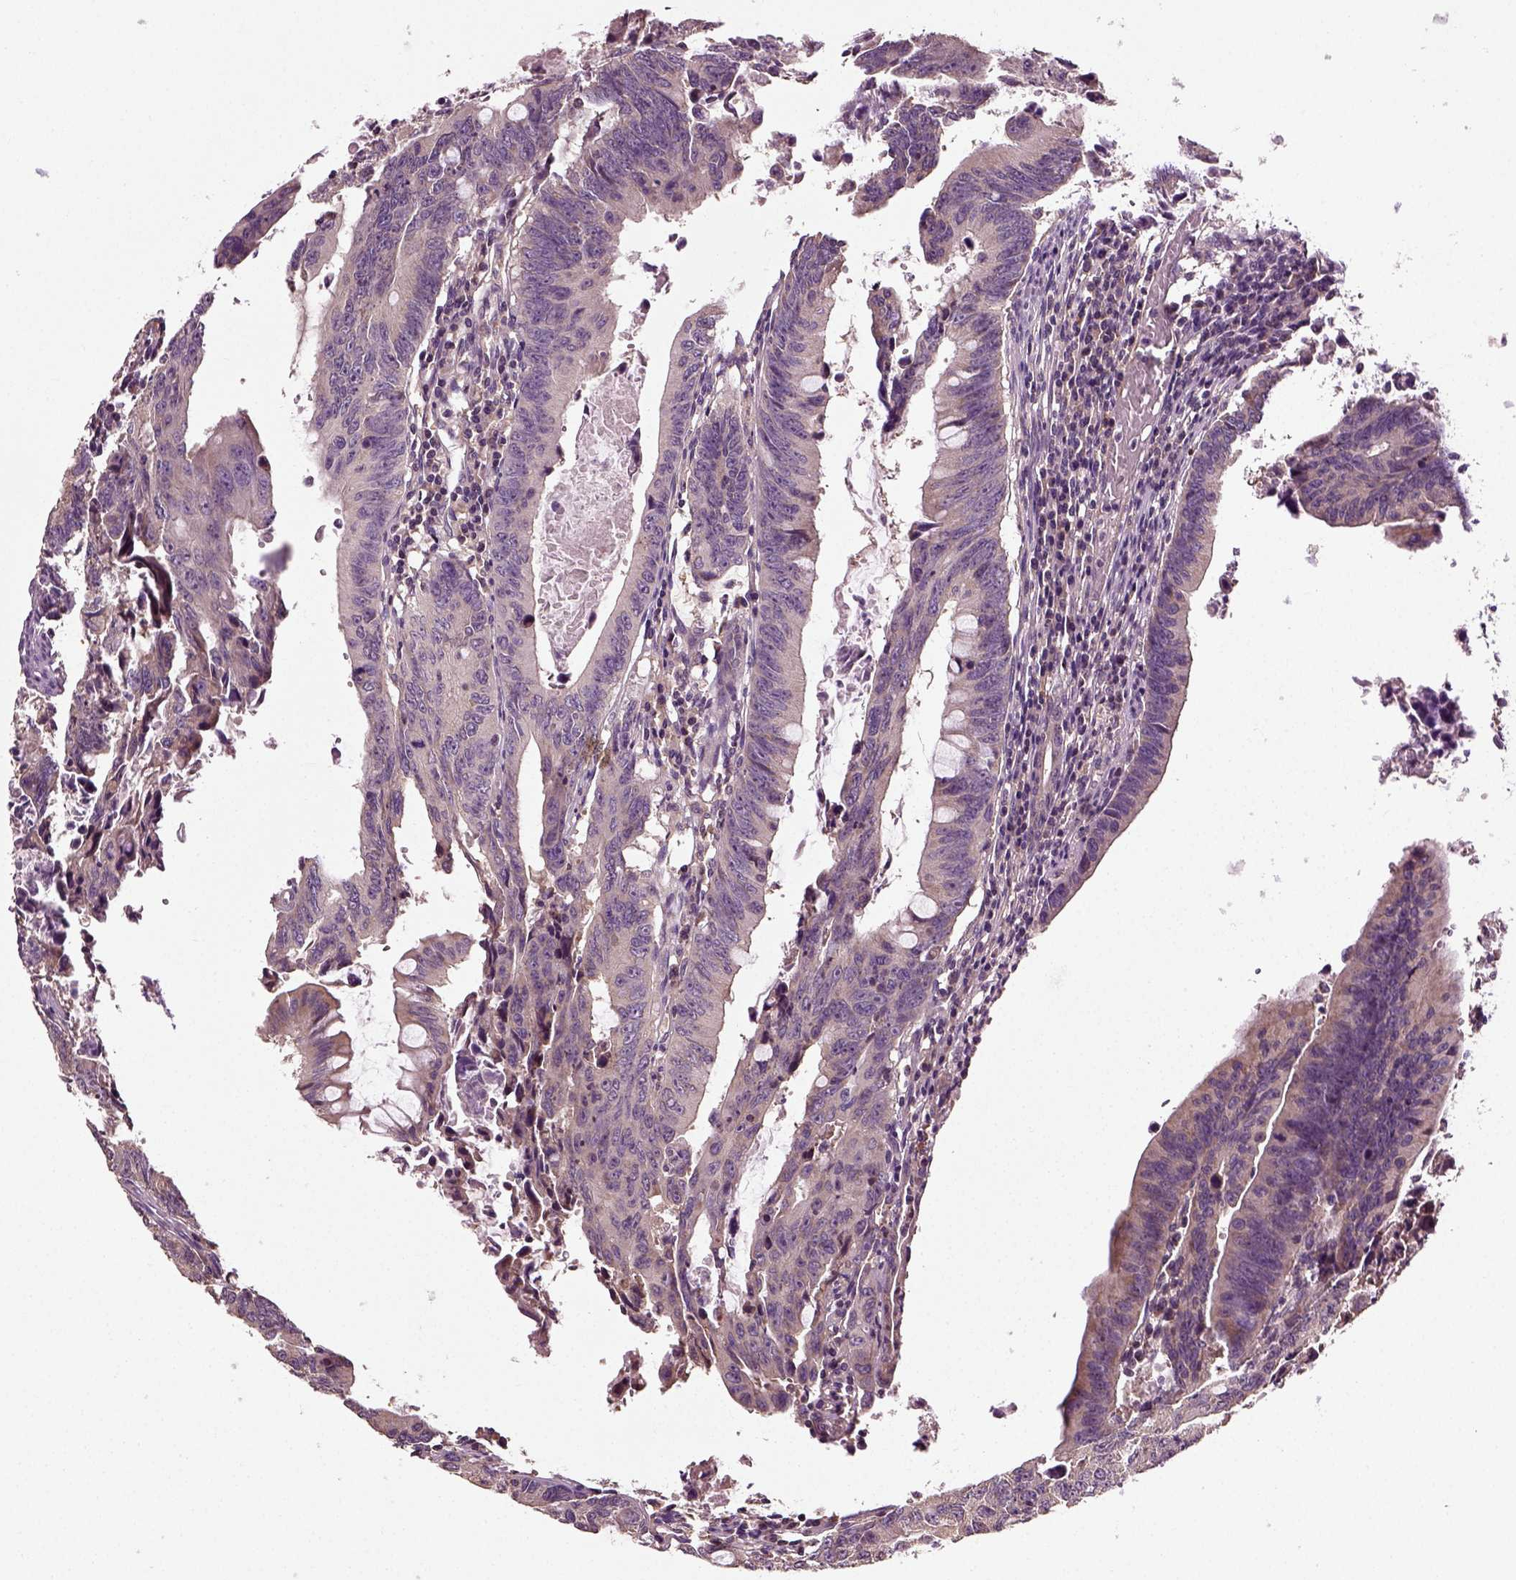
{"staining": {"intensity": "weak", "quantity": "<25%", "location": "cytoplasmic/membranous"}, "tissue": "colorectal cancer", "cell_type": "Tumor cells", "image_type": "cancer", "snomed": [{"axis": "morphology", "description": "Adenocarcinoma, NOS"}, {"axis": "topography", "description": "Colon"}], "caption": "The image exhibits no significant staining in tumor cells of adenocarcinoma (colorectal). The staining is performed using DAB brown chromogen with nuclei counter-stained in using hematoxylin.", "gene": "ERV3-1", "patient": {"sex": "female", "age": 87}}